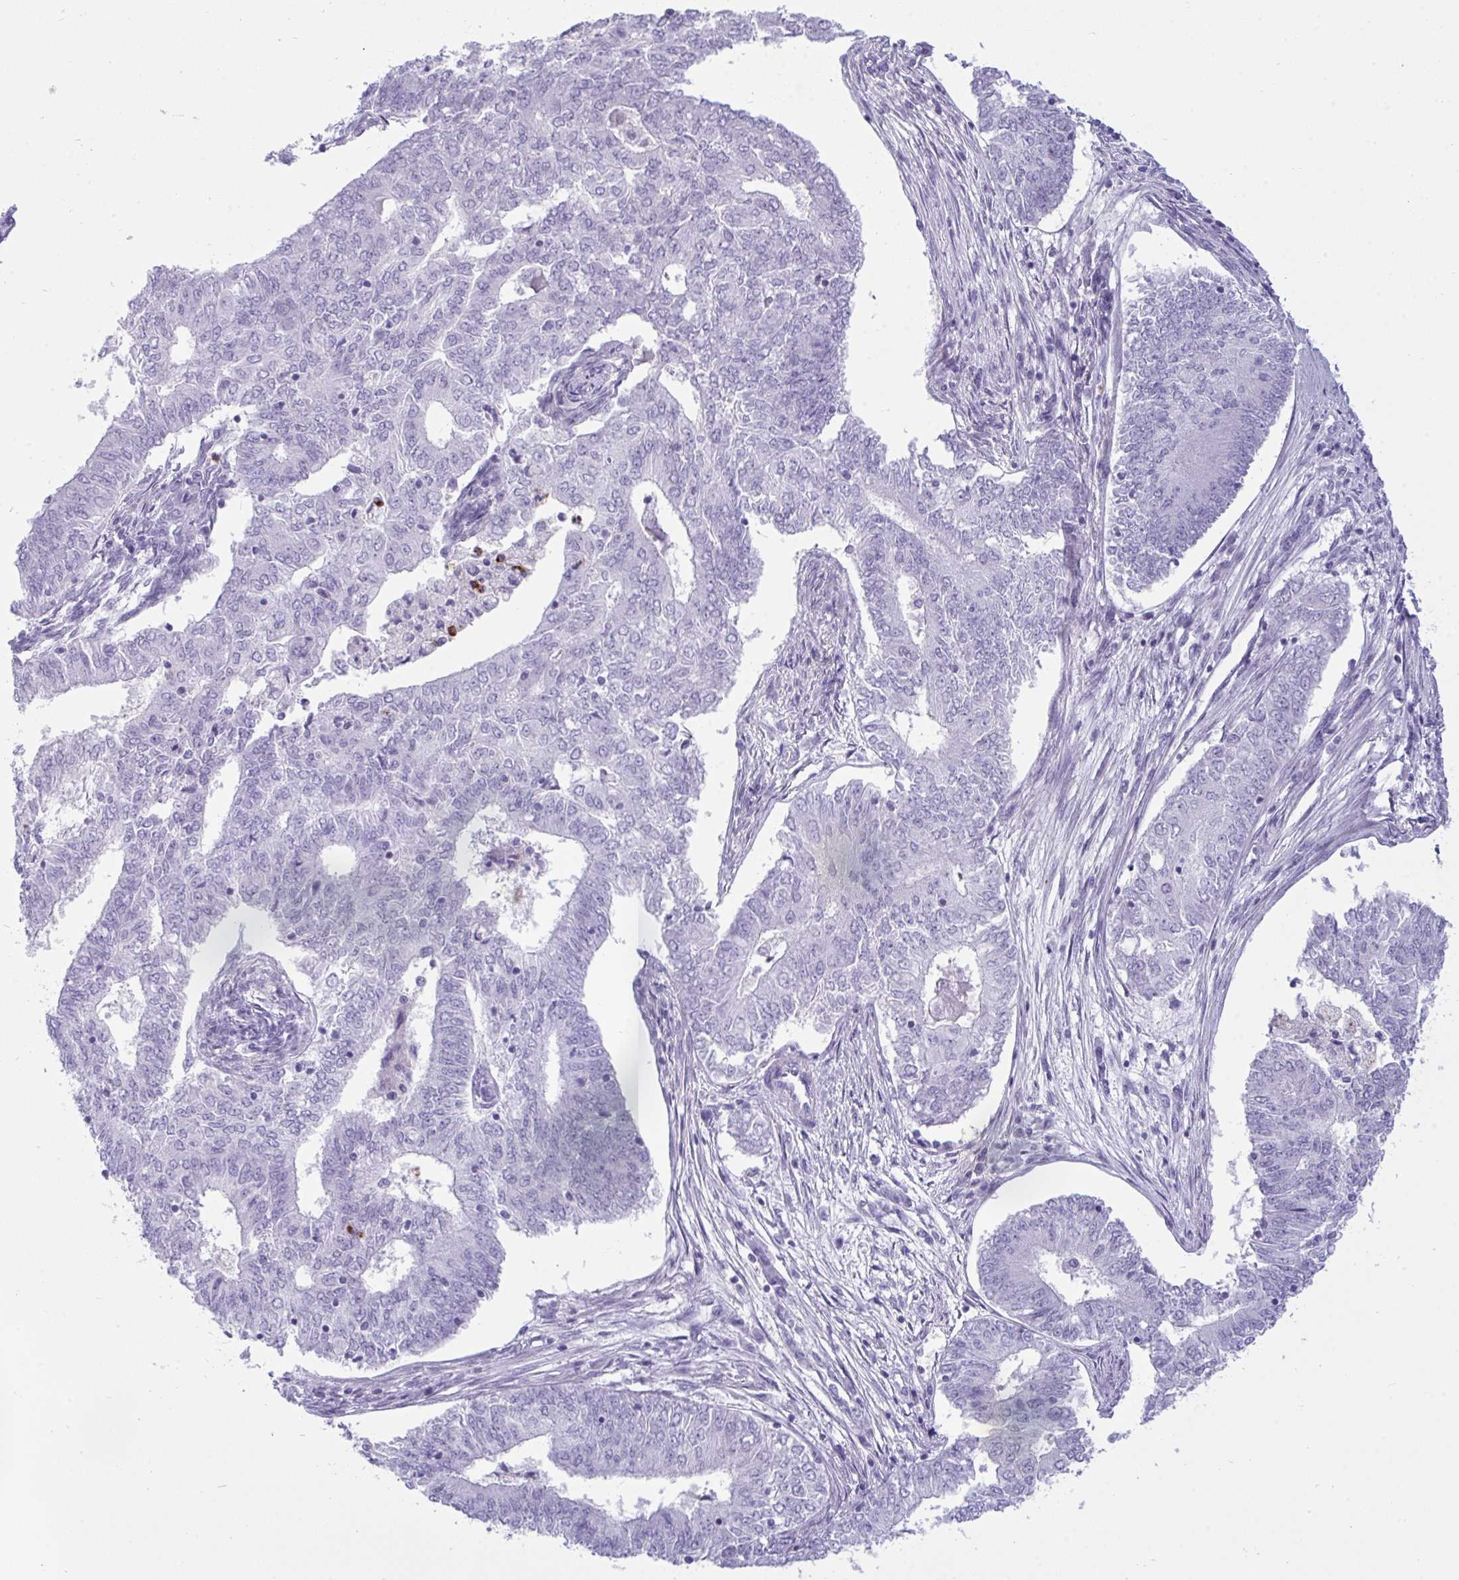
{"staining": {"intensity": "negative", "quantity": "none", "location": "none"}, "tissue": "endometrial cancer", "cell_type": "Tumor cells", "image_type": "cancer", "snomed": [{"axis": "morphology", "description": "Adenocarcinoma, NOS"}, {"axis": "topography", "description": "Endometrium"}], "caption": "IHC image of neoplastic tissue: human adenocarcinoma (endometrial) stained with DAB (3,3'-diaminobenzidine) reveals no significant protein staining in tumor cells. (Brightfield microscopy of DAB (3,3'-diaminobenzidine) IHC at high magnification).", "gene": "ARHGAP42", "patient": {"sex": "female", "age": 62}}